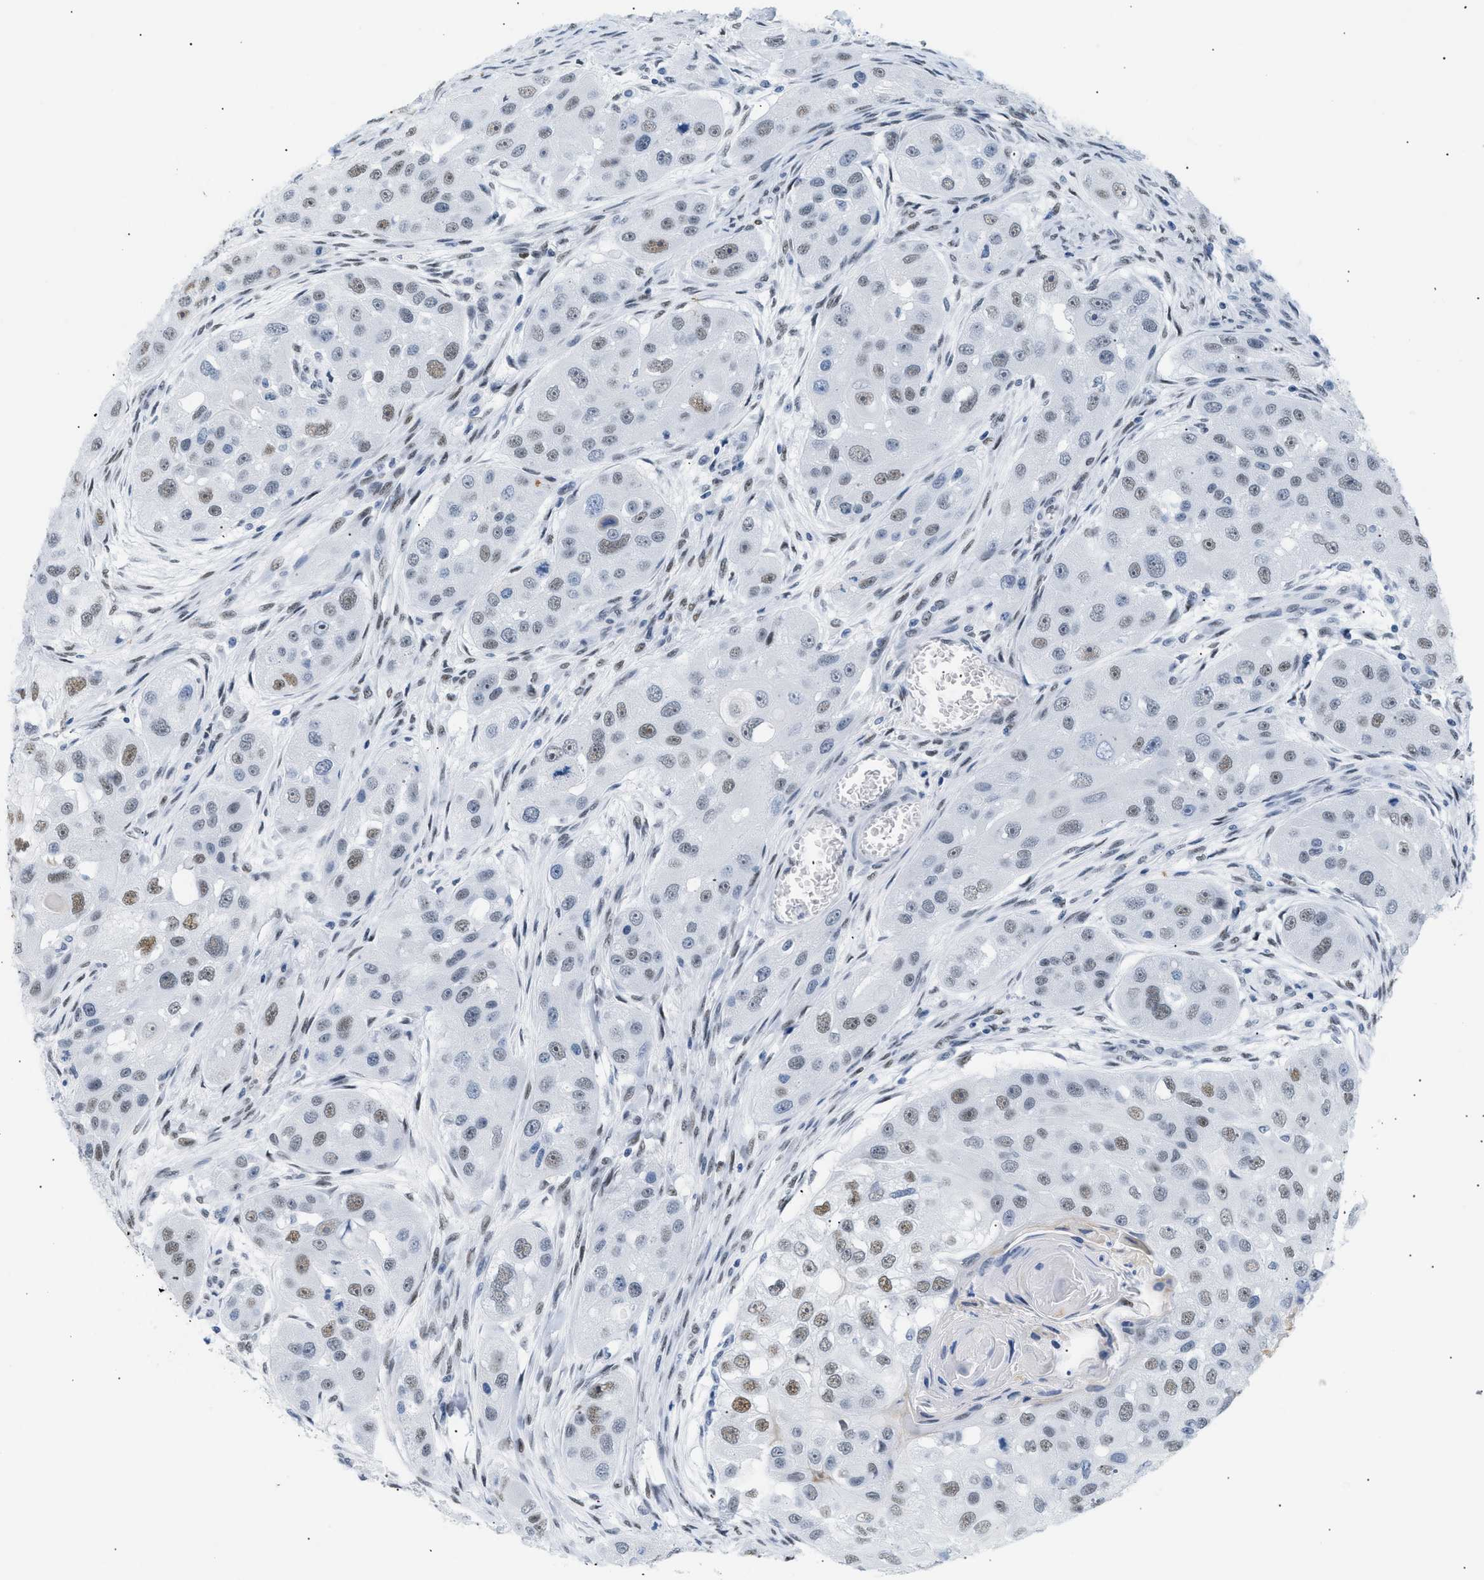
{"staining": {"intensity": "weak", "quantity": "25%-75%", "location": "nuclear"}, "tissue": "head and neck cancer", "cell_type": "Tumor cells", "image_type": "cancer", "snomed": [{"axis": "morphology", "description": "Normal tissue, NOS"}, {"axis": "morphology", "description": "Squamous cell carcinoma, NOS"}, {"axis": "topography", "description": "Skeletal muscle"}, {"axis": "topography", "description": "Head-Neck"}], "caption": "Immunohistochemistry of head and neck cancer (squamous cell carcinoma) reveals low levels of weak nuclear staining in approximately 25%-75% of tumor cells.", "gene": "ELN", "patient": {"sex": "male", "age": 51}}